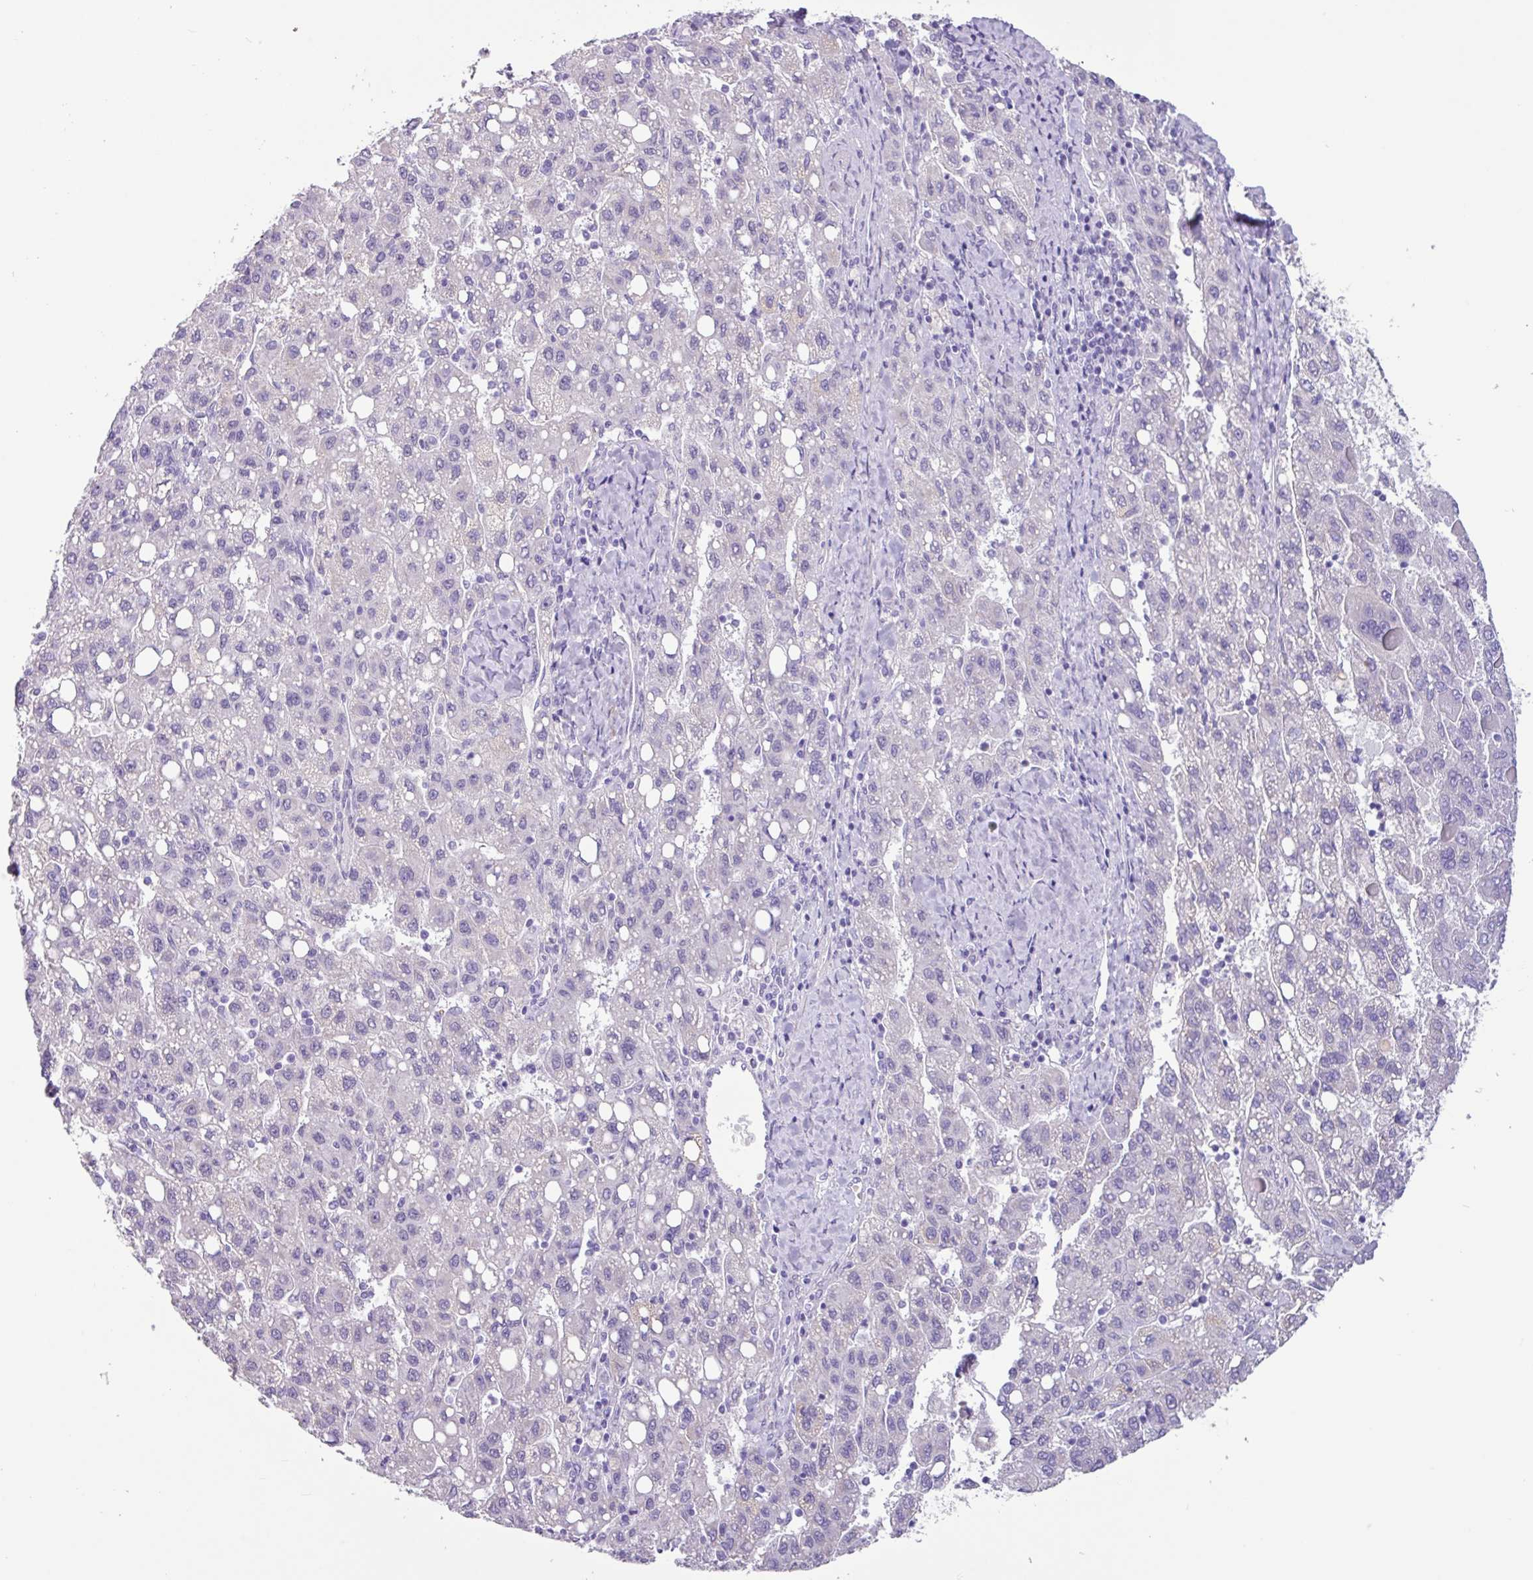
{"staining": {"intensity": "negative", "quantity": "none", "location": "none"}, "tissue": "liver cancer", "cell_type": "Tumor cells", "image_type": "cancer", "snomed": [{"axis": "morphology", "description": "Carcinoma, Hepatocellular, NOS"}, {"axis": "topography", "description": "Liver"}], "caption": "Tumor cells are negative for protein expression in human hepatocellular carcinoma (liver).", "gene": "OTX1", "patient": {"sex": "female", "age": 82}}